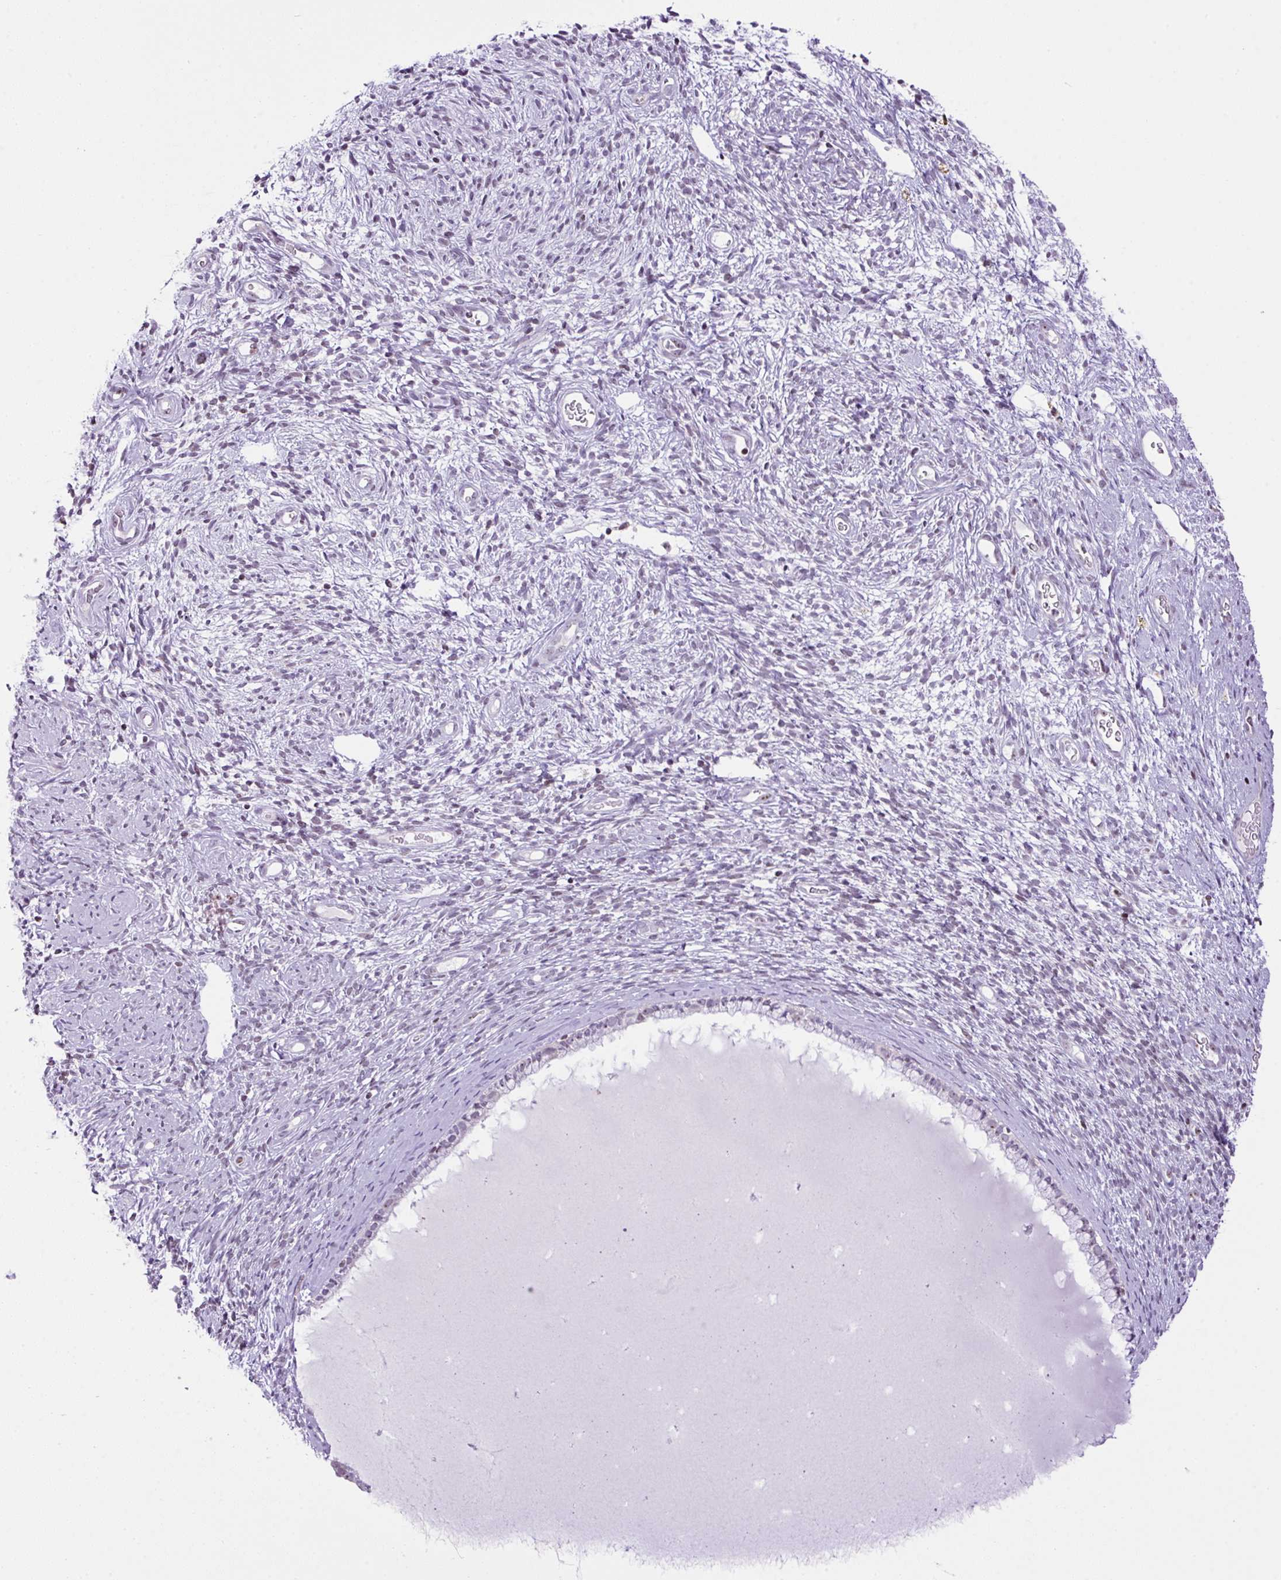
{"staining": {"intensity": "weak", "quantity": "25%-75%", "location": "nuclear"}, "tissue": "cervix", "cell_type": "Glandular cells", "image_type": "normal", "snomed": [{"axis": "morphology", "description": "Normal tissue, NOS"}, {"axis": "topography", "description": "Cervix"}], "caption": "Protein expression by immunohistochemistry (IHC) shows weak nuclear staining in approximately 25%-75% of glandular cells in normal cervix.", "gene": "CCDC137", "patient": {"sex": "female", "age": 76}}